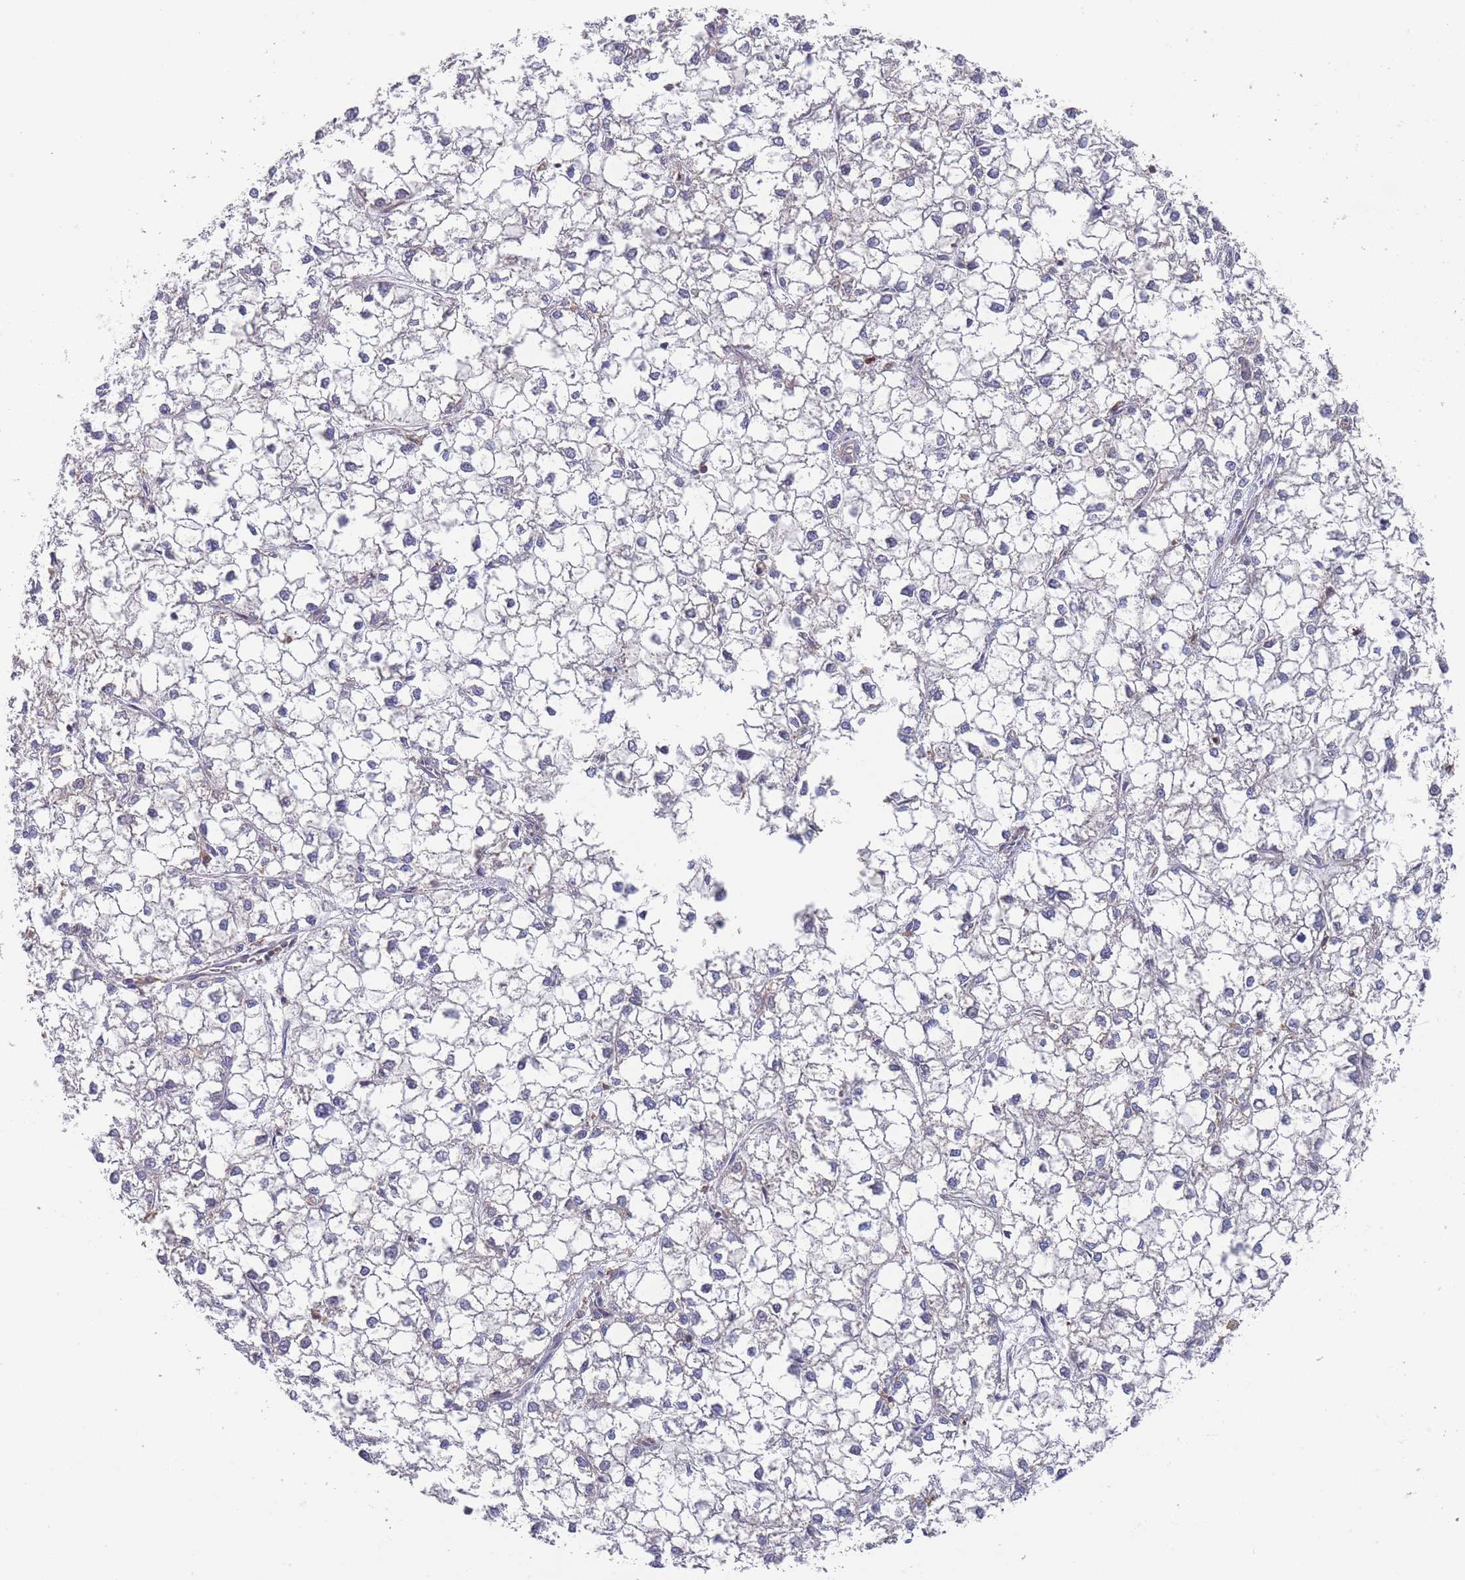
{"staining": {"intensity": "negative", "quantity": "none", "location": "none"}, "tissue": "liver cancer", "cell_type": "Tumor cells", "image_type": "cancer", "snomed": [{"axis": "morphology", "description": "Carcinoma, Hepatocellular, NOS"}, {"axis": "topography", "description": "Liver"}], "caption": "Immunohistochemical staining of human liver hepatocellular carcinoma displays no significant expression in tumor cells. Nuclei are stained in blue.", "gene": "SCCPDH", "patient": {"sex": "female", "age": 43}}